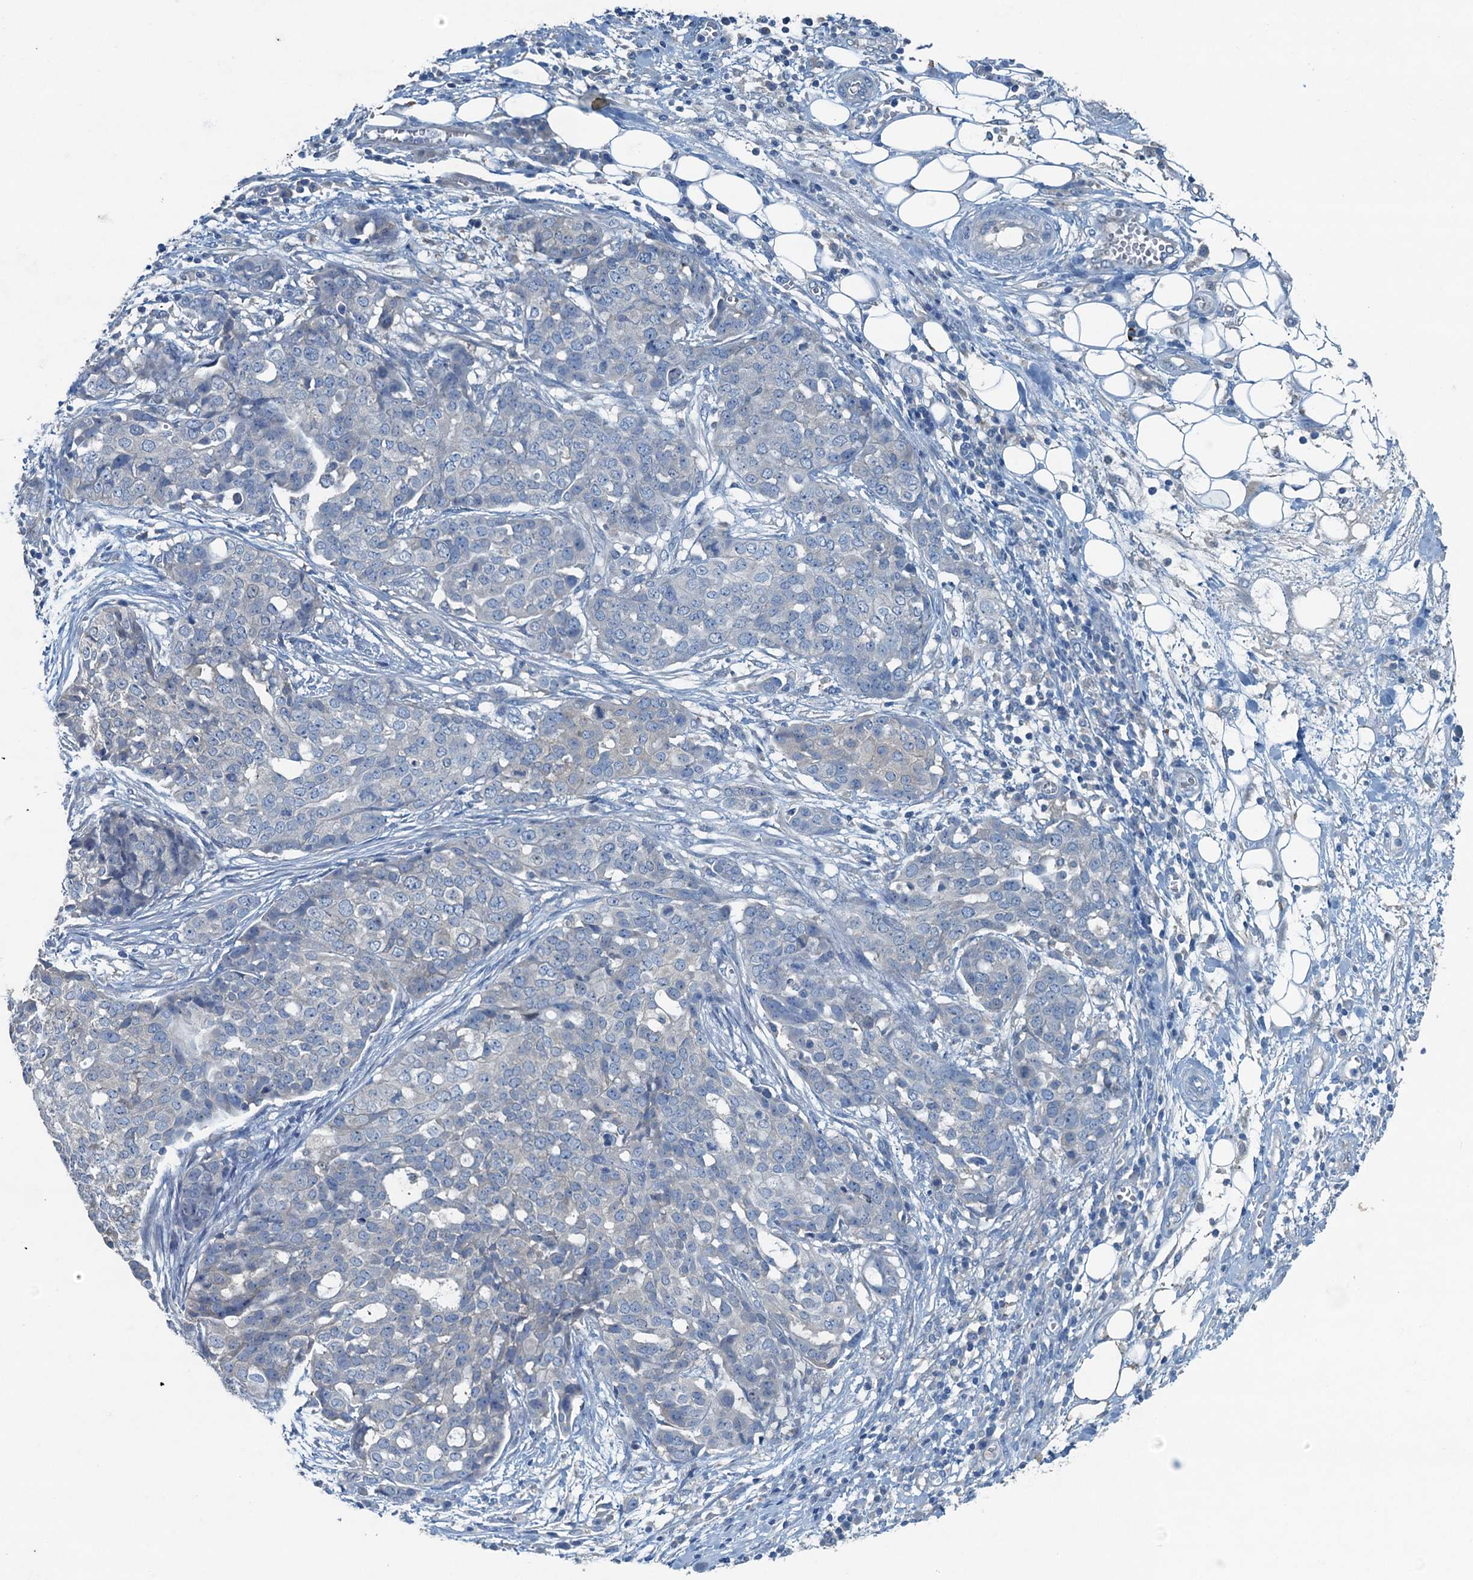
{"staining": {"intensity": "negative", "quantity": "none", "location": "none"}, "tissue": "ovarian cancer", "cell_type": "Tumor cells", "image_type": "cancer", "snomed": [{"axis": "morphology", "description": "Cystadenocarcinoma, serous, NOS"}, {"axis": "topography", "description": "Soft tissue"}, {"axis": "topography", "description": "Ovary"}], "caption": "Micrograph shows no significant protein expression in tumor cells of serous cystadenocarcinoma (ovarian).", "gene": "CBLIF", "patient": {"sex": "female", "age": 57}}